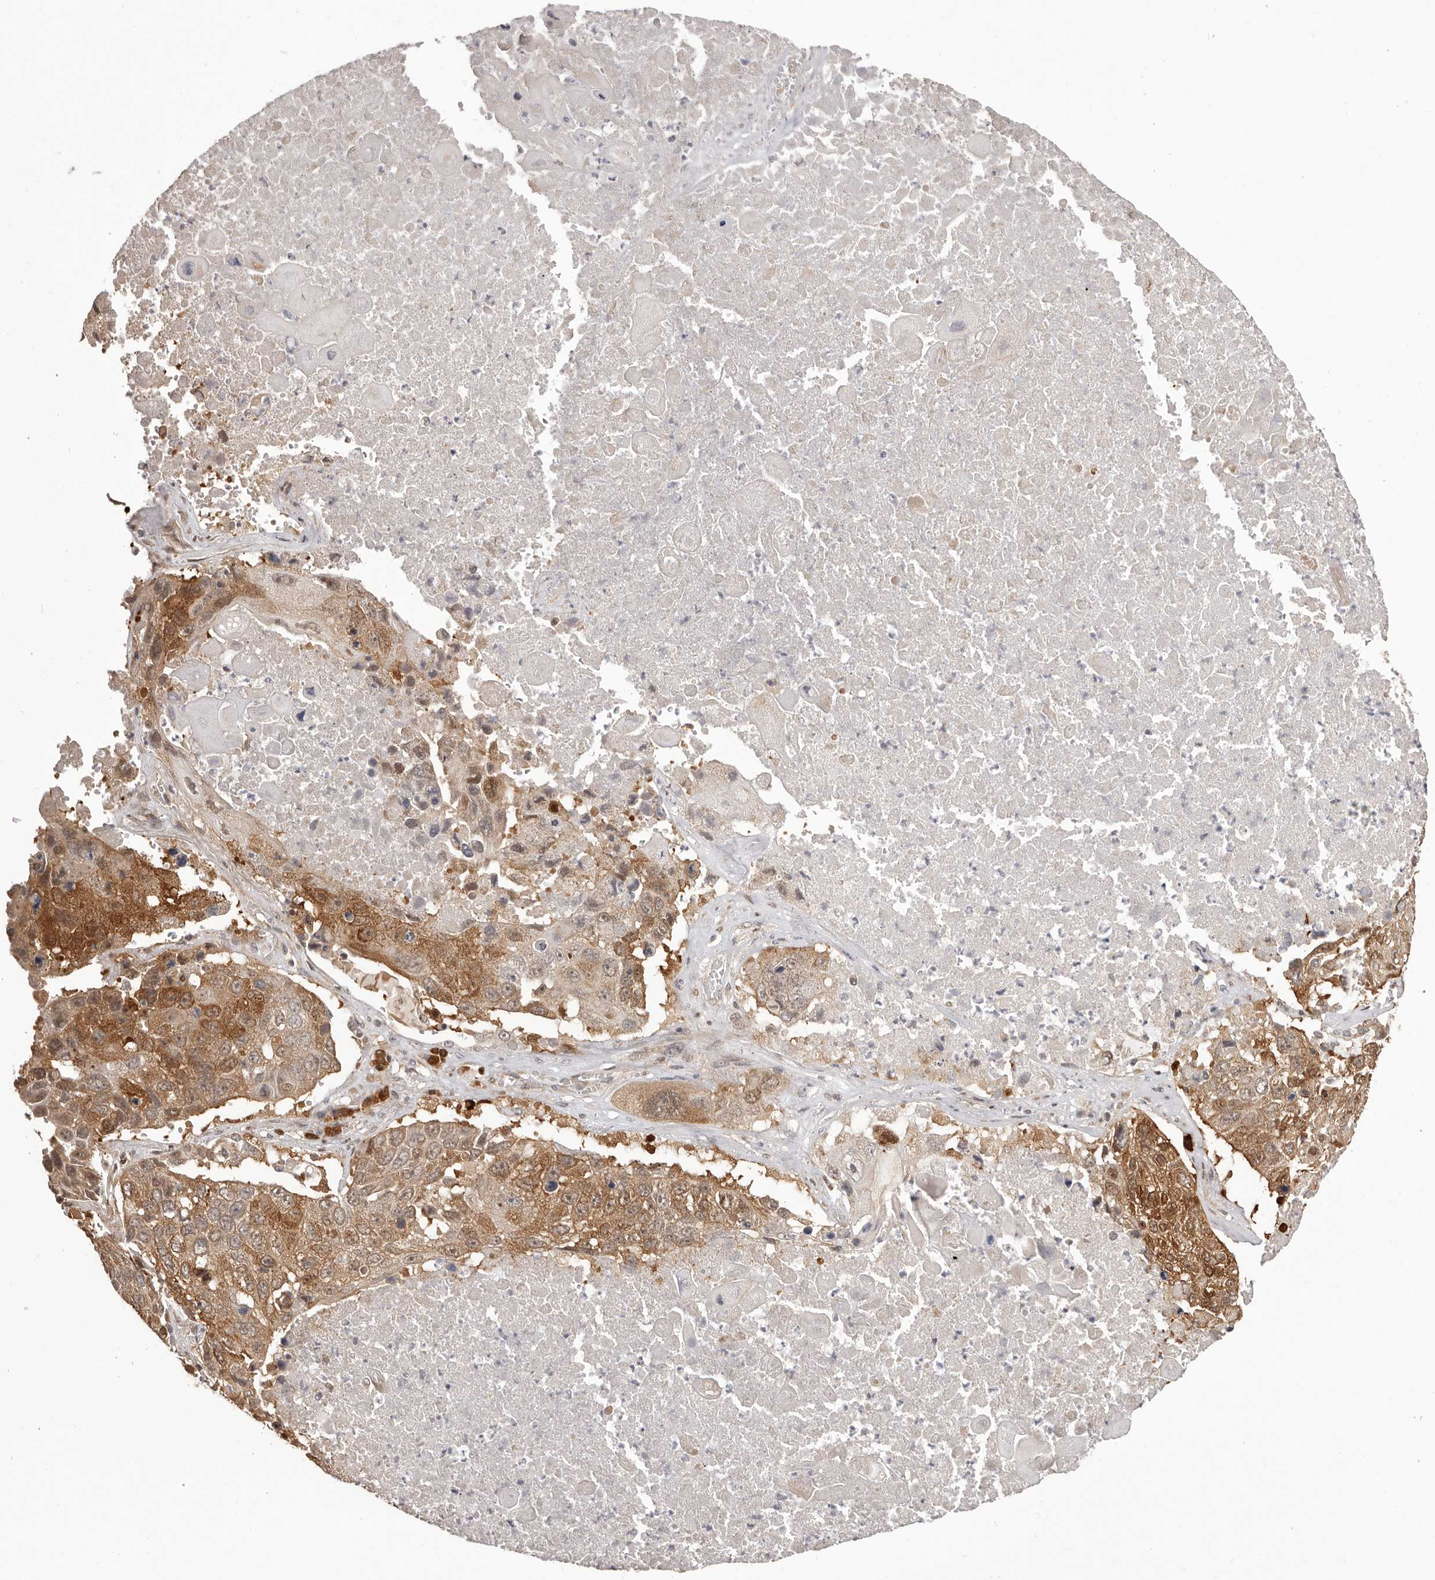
{"staining": {"intensity": "moderate", "quantity": ">75%", "location": "cytoplasmic/membranous"}, "tissue": "lung cancer", "cell_type": "Tumor cells", "image_type": "cancer", "snomed": [{"axis": "morphology", "description": "Squamous cell carcinoma, NOS"}, {"axis": "topography", "description": "Lung"}], "caption": "Tumor cells reveal medium levels of moderate cytoplasmic/membranous positivity in about >75% of cells in lung cancer.", "gene": "GFOD1", "patient": {"sex": "male", "age": 61}}